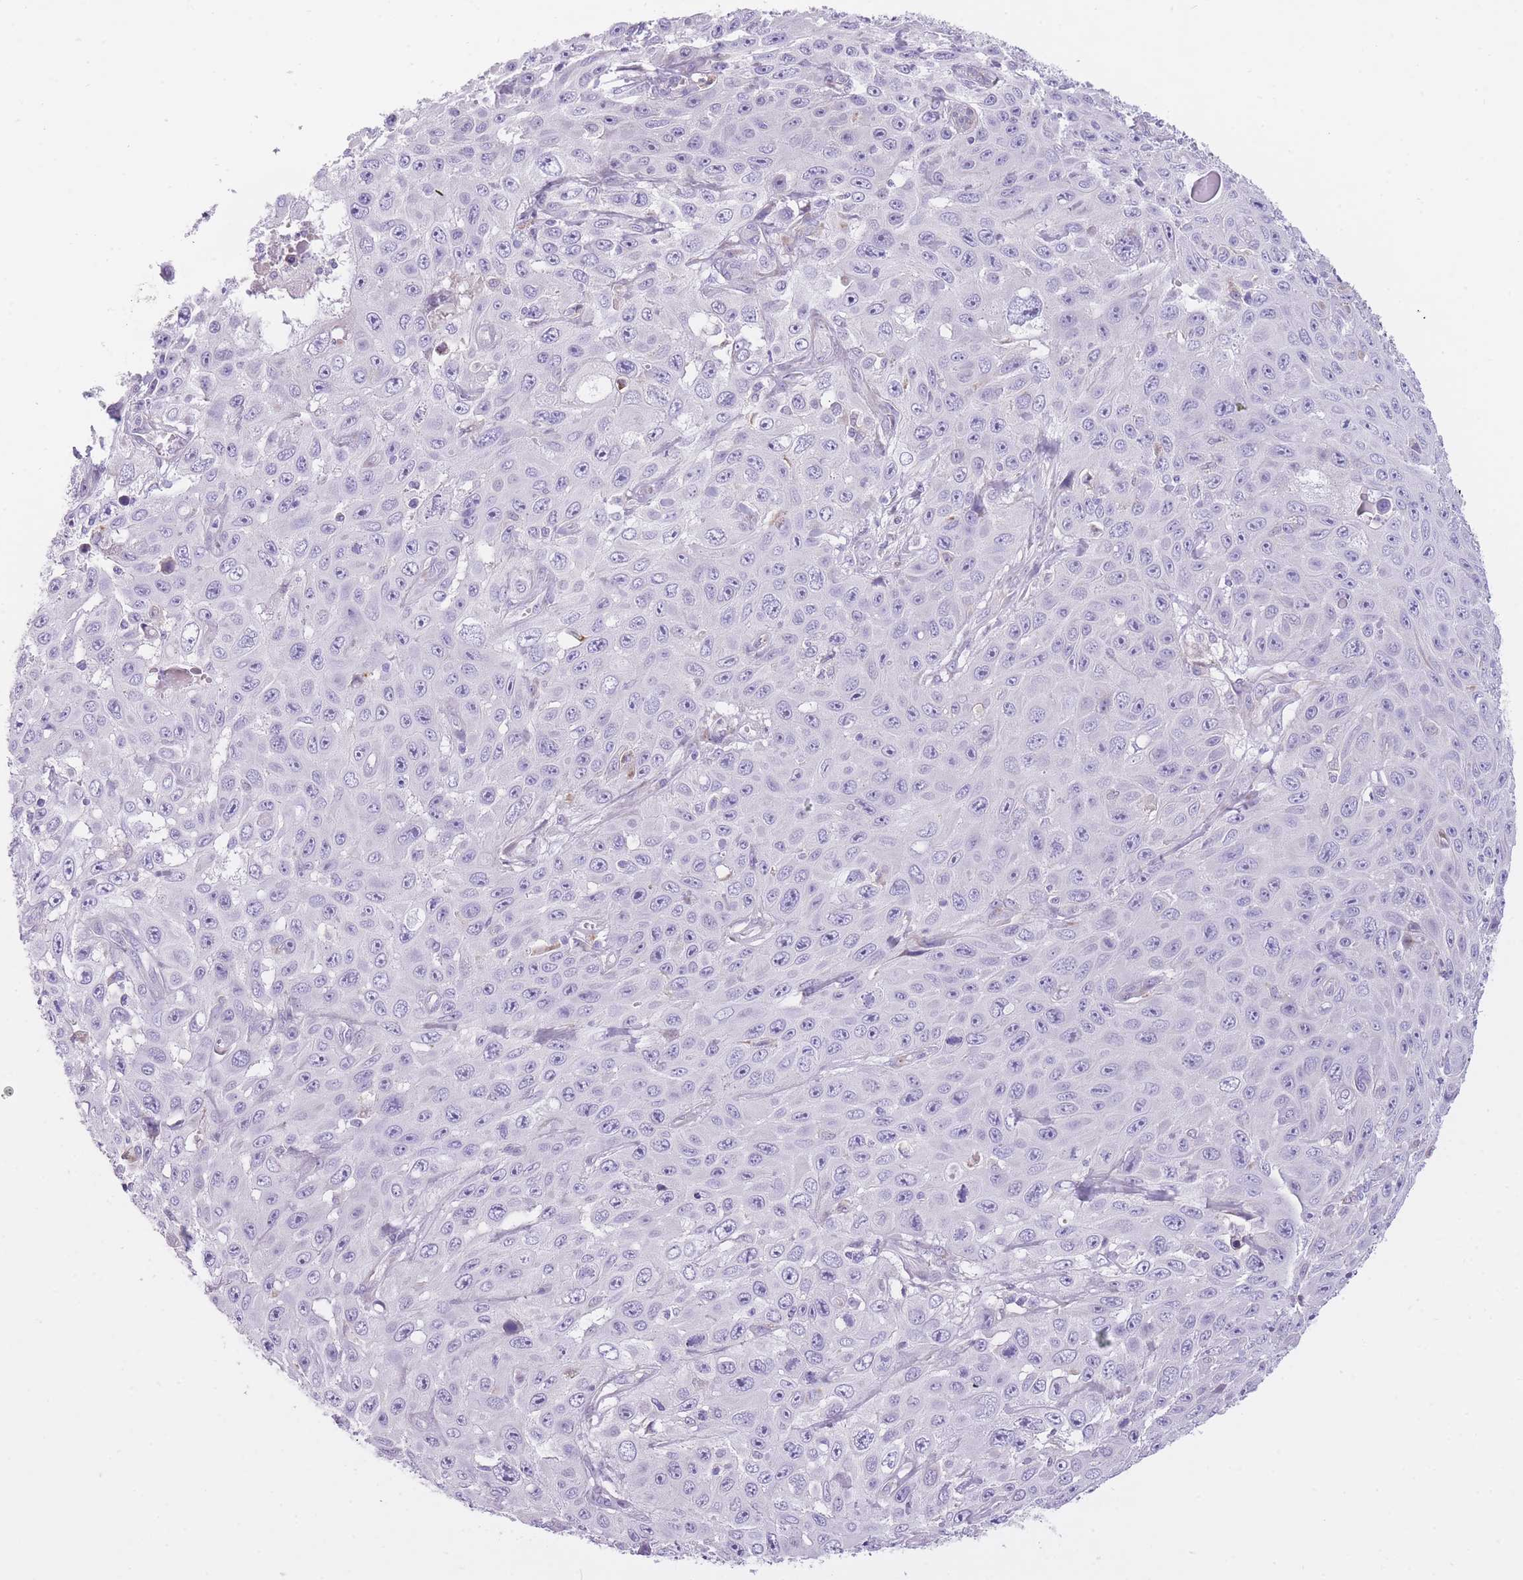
{"staining": {"intensity": "negative", "quantity": "none", "location": "none"}, "tissue": "skin cancer", "cell_type": "Tumor cells", "image_type": "cancer", "snomed": [{"axis": "morphology", "description": "Squamous cell carcinoma, NOS"}, {"axis": "topography", "description": "Skin"}], "caption": "Immunohistochemical staining of skin squamous cell carcinoma reveals no significant staining in tumor cells.", "gene": "IMPG1", "patient": {"sex": "male", "age": 82}}